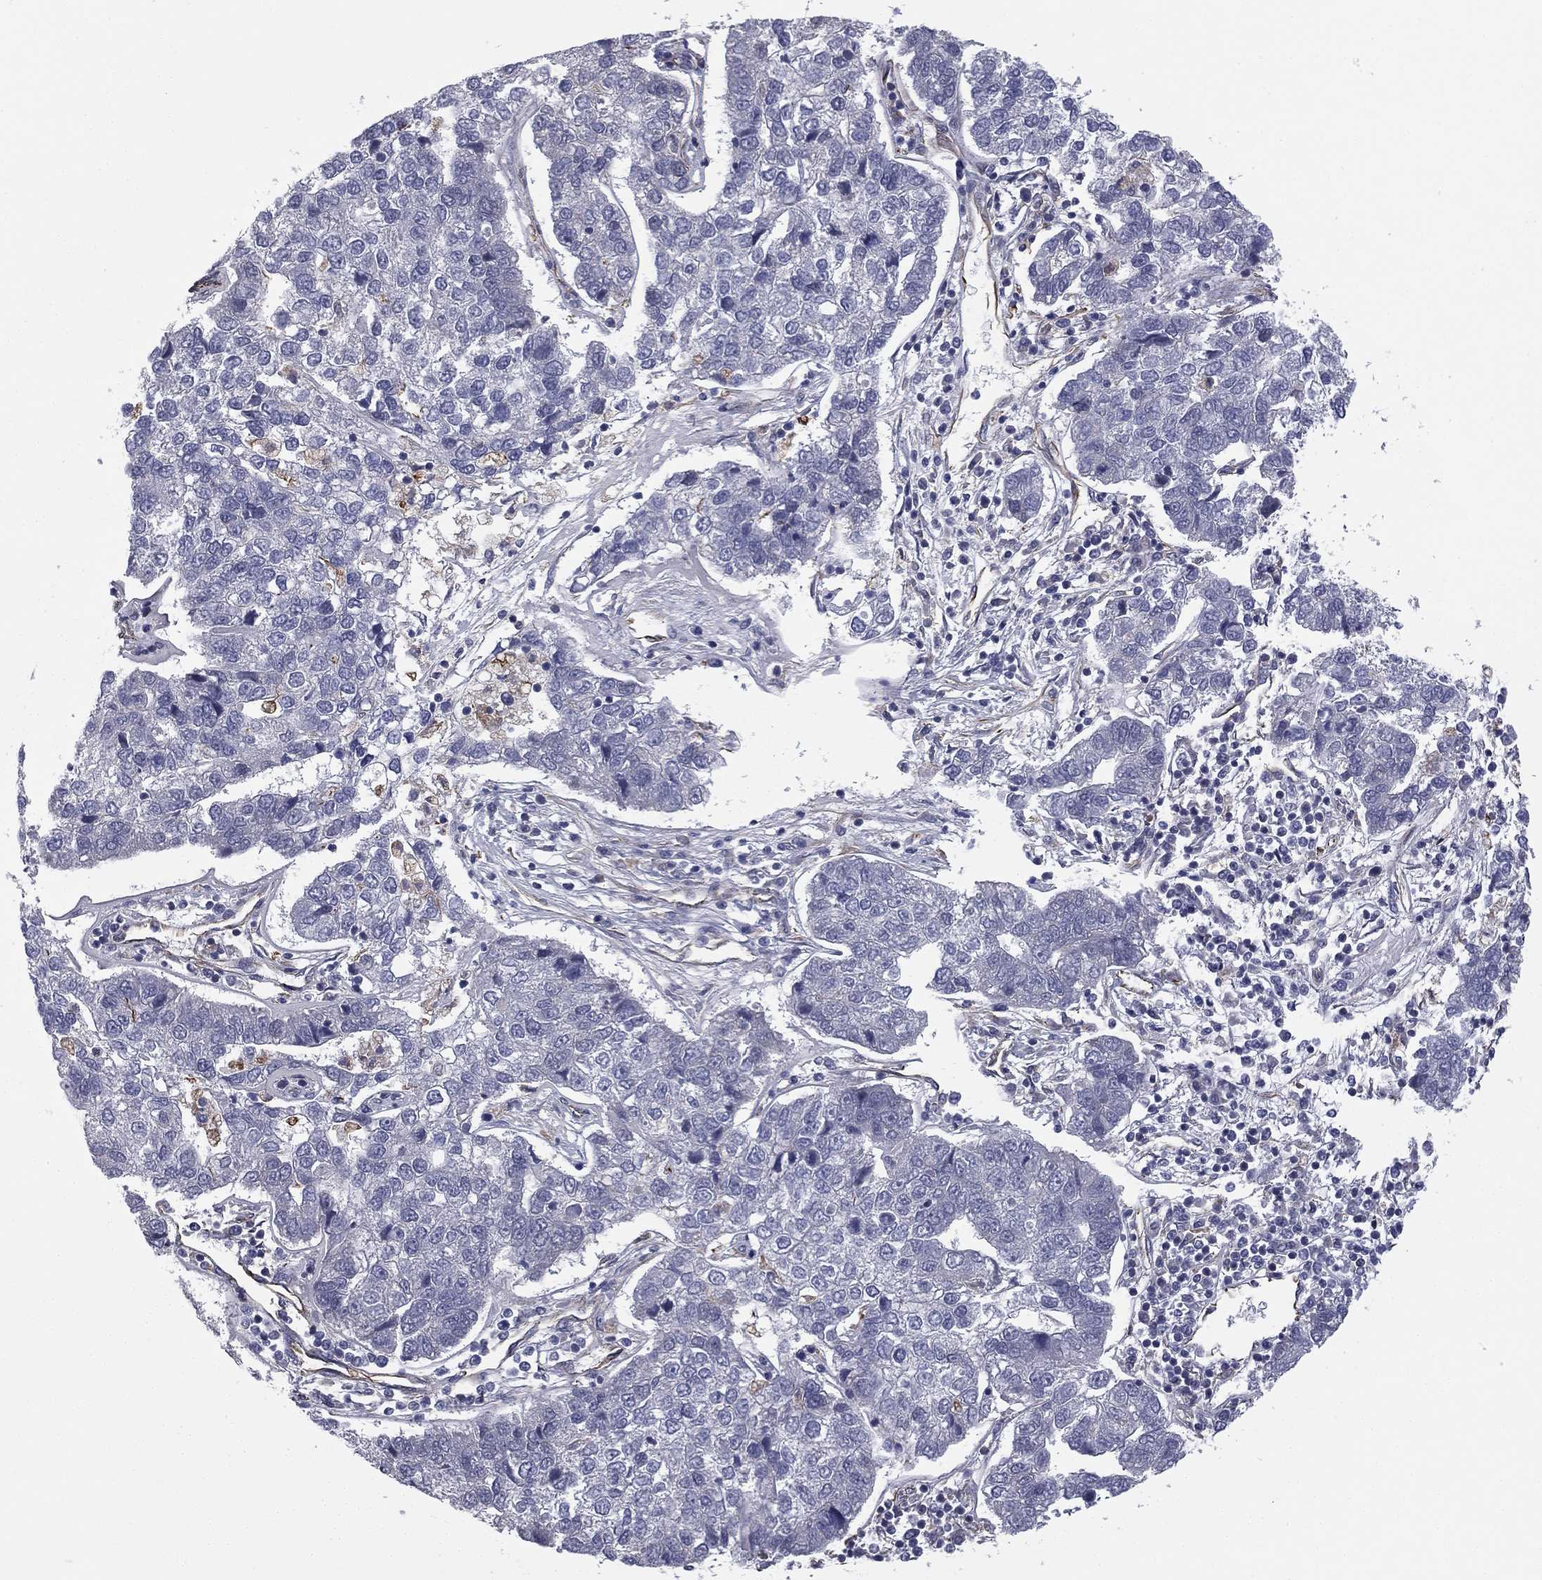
{"staining": {"intensity": "negative", "quantity": "none", "location": "none"}, "tissue": "pancreatic cancer", "cell_type": "Tumor cells", "image_type": "cancer", "snomed": [{"axis": "morphology", "description": "Adenocarcinoma, NOS"}, {"axis": "topography", "description": "Pancreas"}], "caption": "A histopathology image of pancreatic adenocarcinoma stained for a protein displays no brown staining in tumor cells.", "gene": "SCUBE1", "patient": {"sex": "female", "age": 61}}